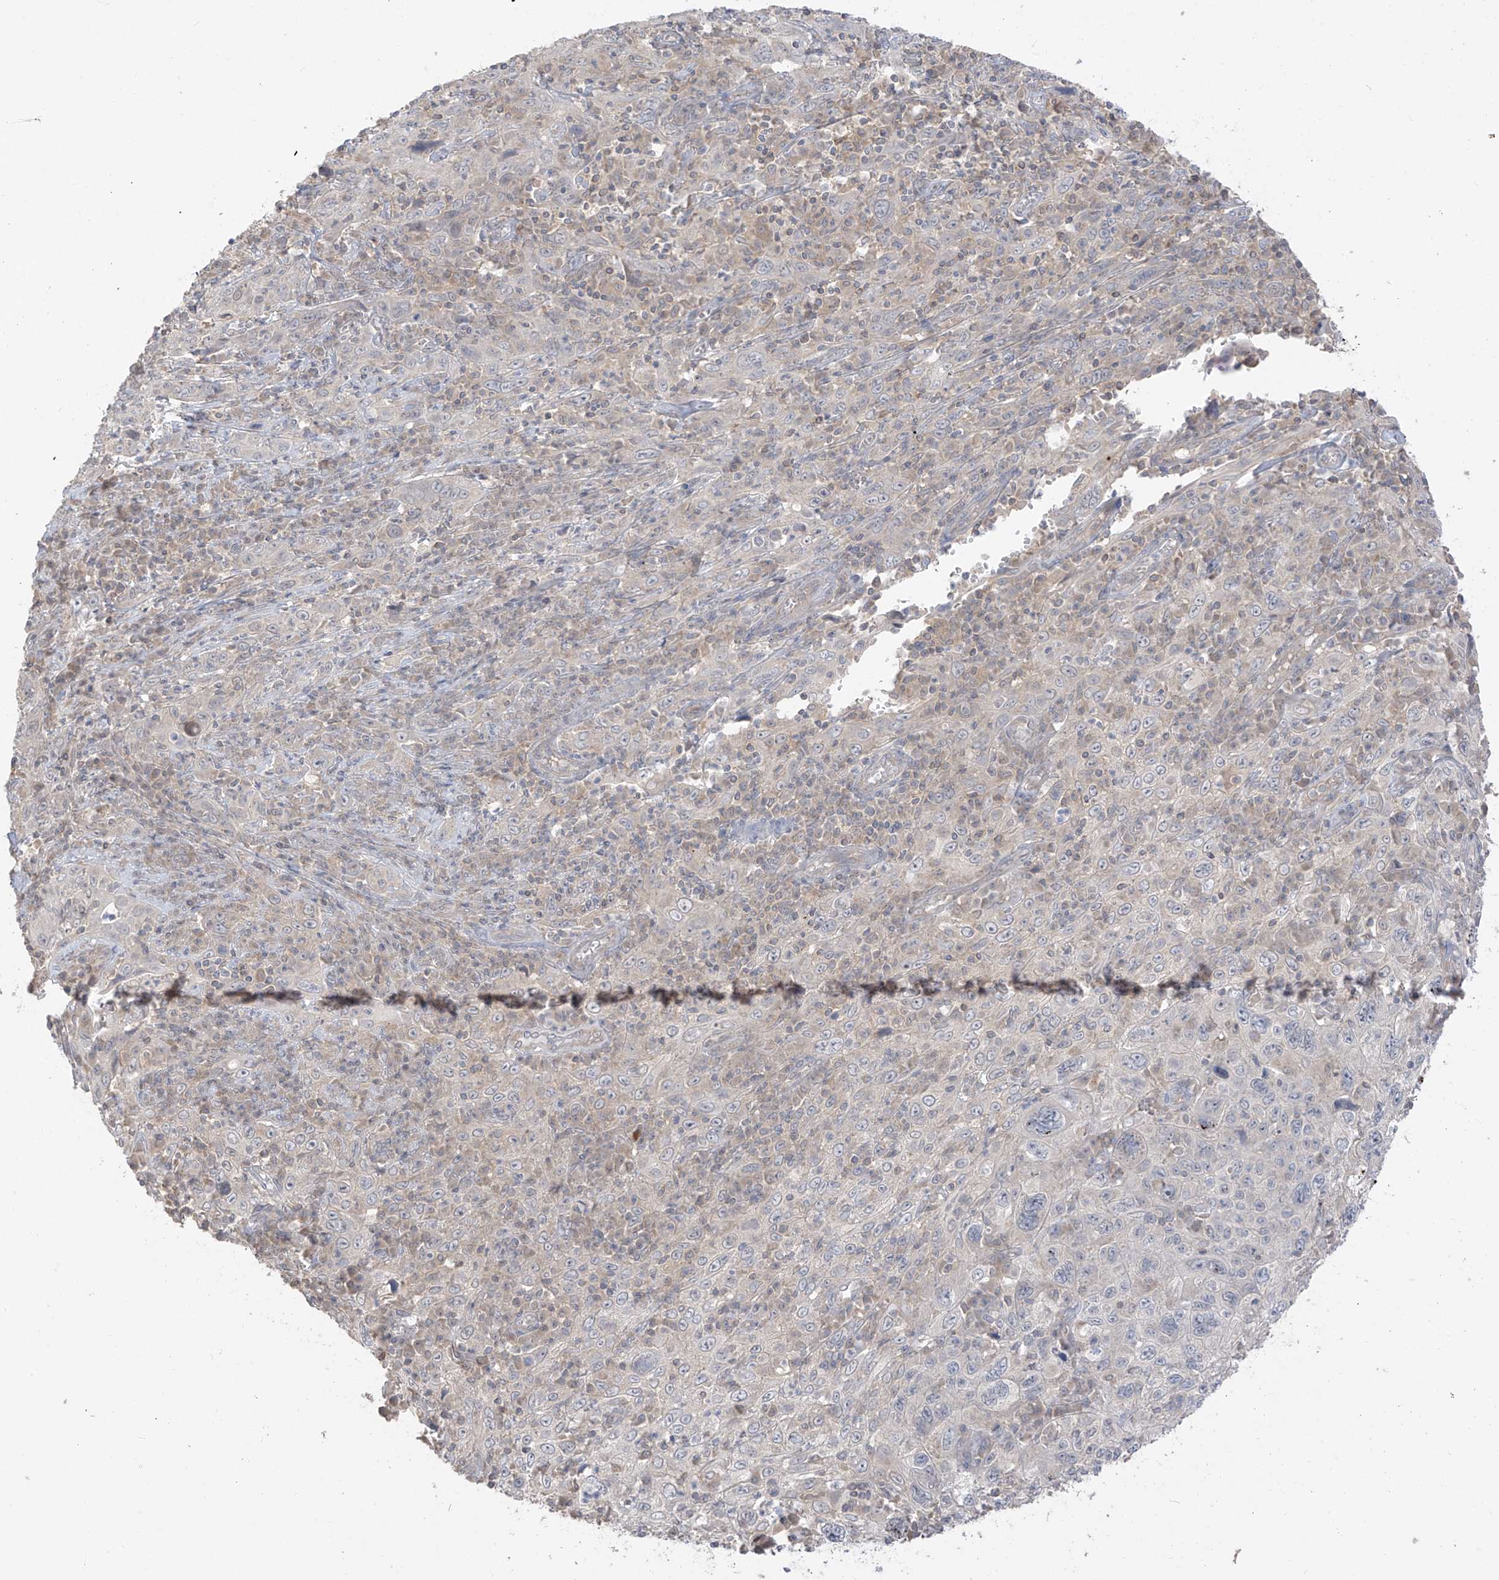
{"staining": {"intensity": "negative", "quantity": "none", "location": "none"}, "tissue": "cervical cancer", "cell_type": "Tumor cells", "image_type": "cancer", "snomed": [{"axis": "morphology", "description": "Squamous cell carcinoma, NOS"}, {"axis": "topography", "description": "Cervix"}], "caption": "Protein analysis of cervical squamous cell carcinoma shows no significant expression in tumor cells. The staining is performed using DAB brown chromogen with nuclei counter-stained in using hematoxylin.", "gene": "ANGEL2", "patient": {"sex": "female", "age": 46}}